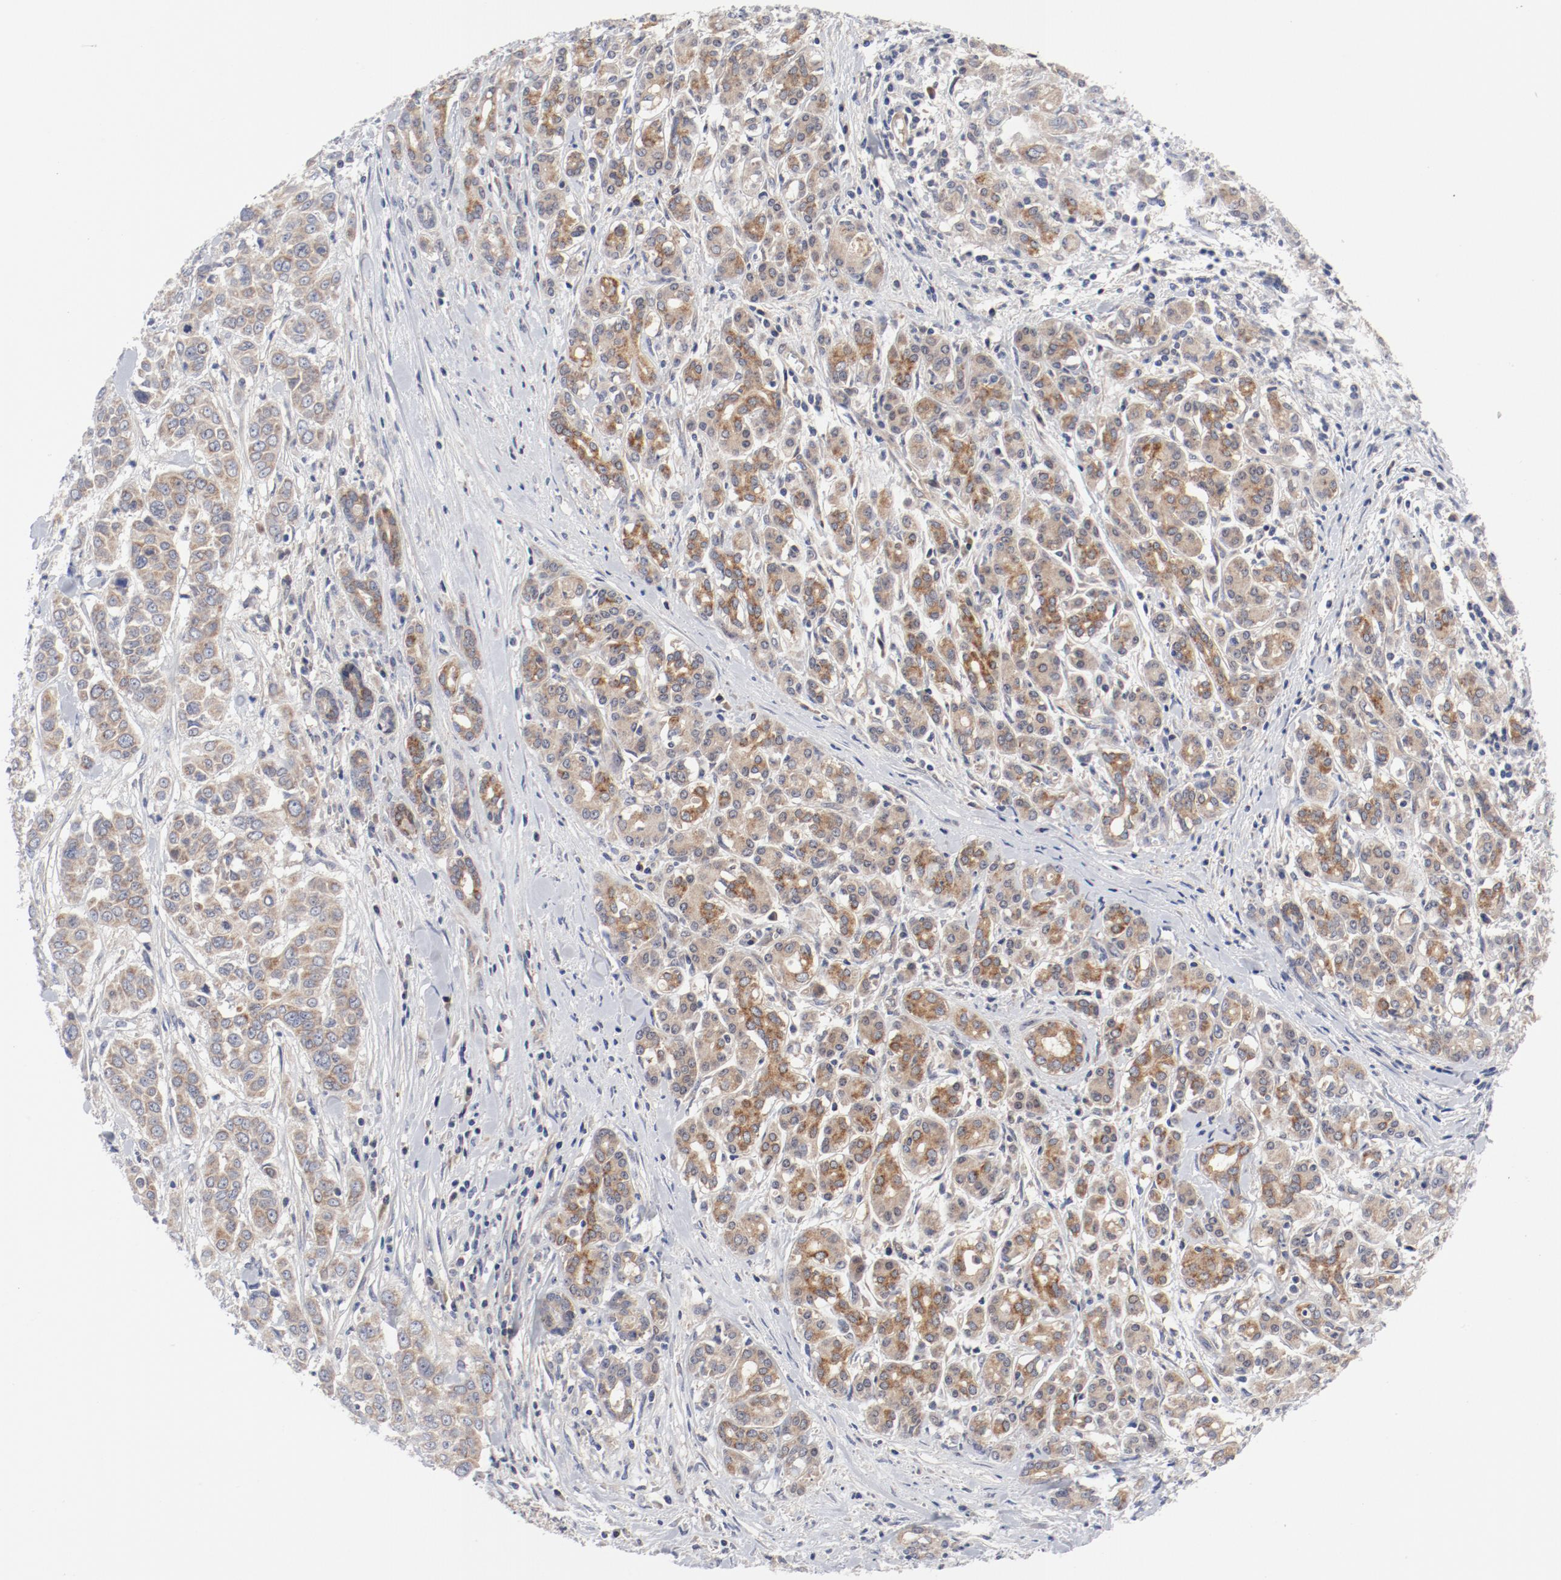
{"staining": {"intensity": "moderate", "quantity": ">75%", "location": "cytoplasmic/membranous"}, "tissue": "pancreatic cancer", "cell_type": "Tumor cells", "image_type": "cancer", "snomed": [{"axis": "morphology", "description": "Adenocarcinoma, NOS"}, {"axis": "topography", "description": "Pancreas"}], "caption": "Pancreatic cancer (adenocarcinoma) stained with a protein marker demonstrates moderate staining in tumor cells.", "gene": "BAD", "patient": {"sex": "female", "age": 52}}